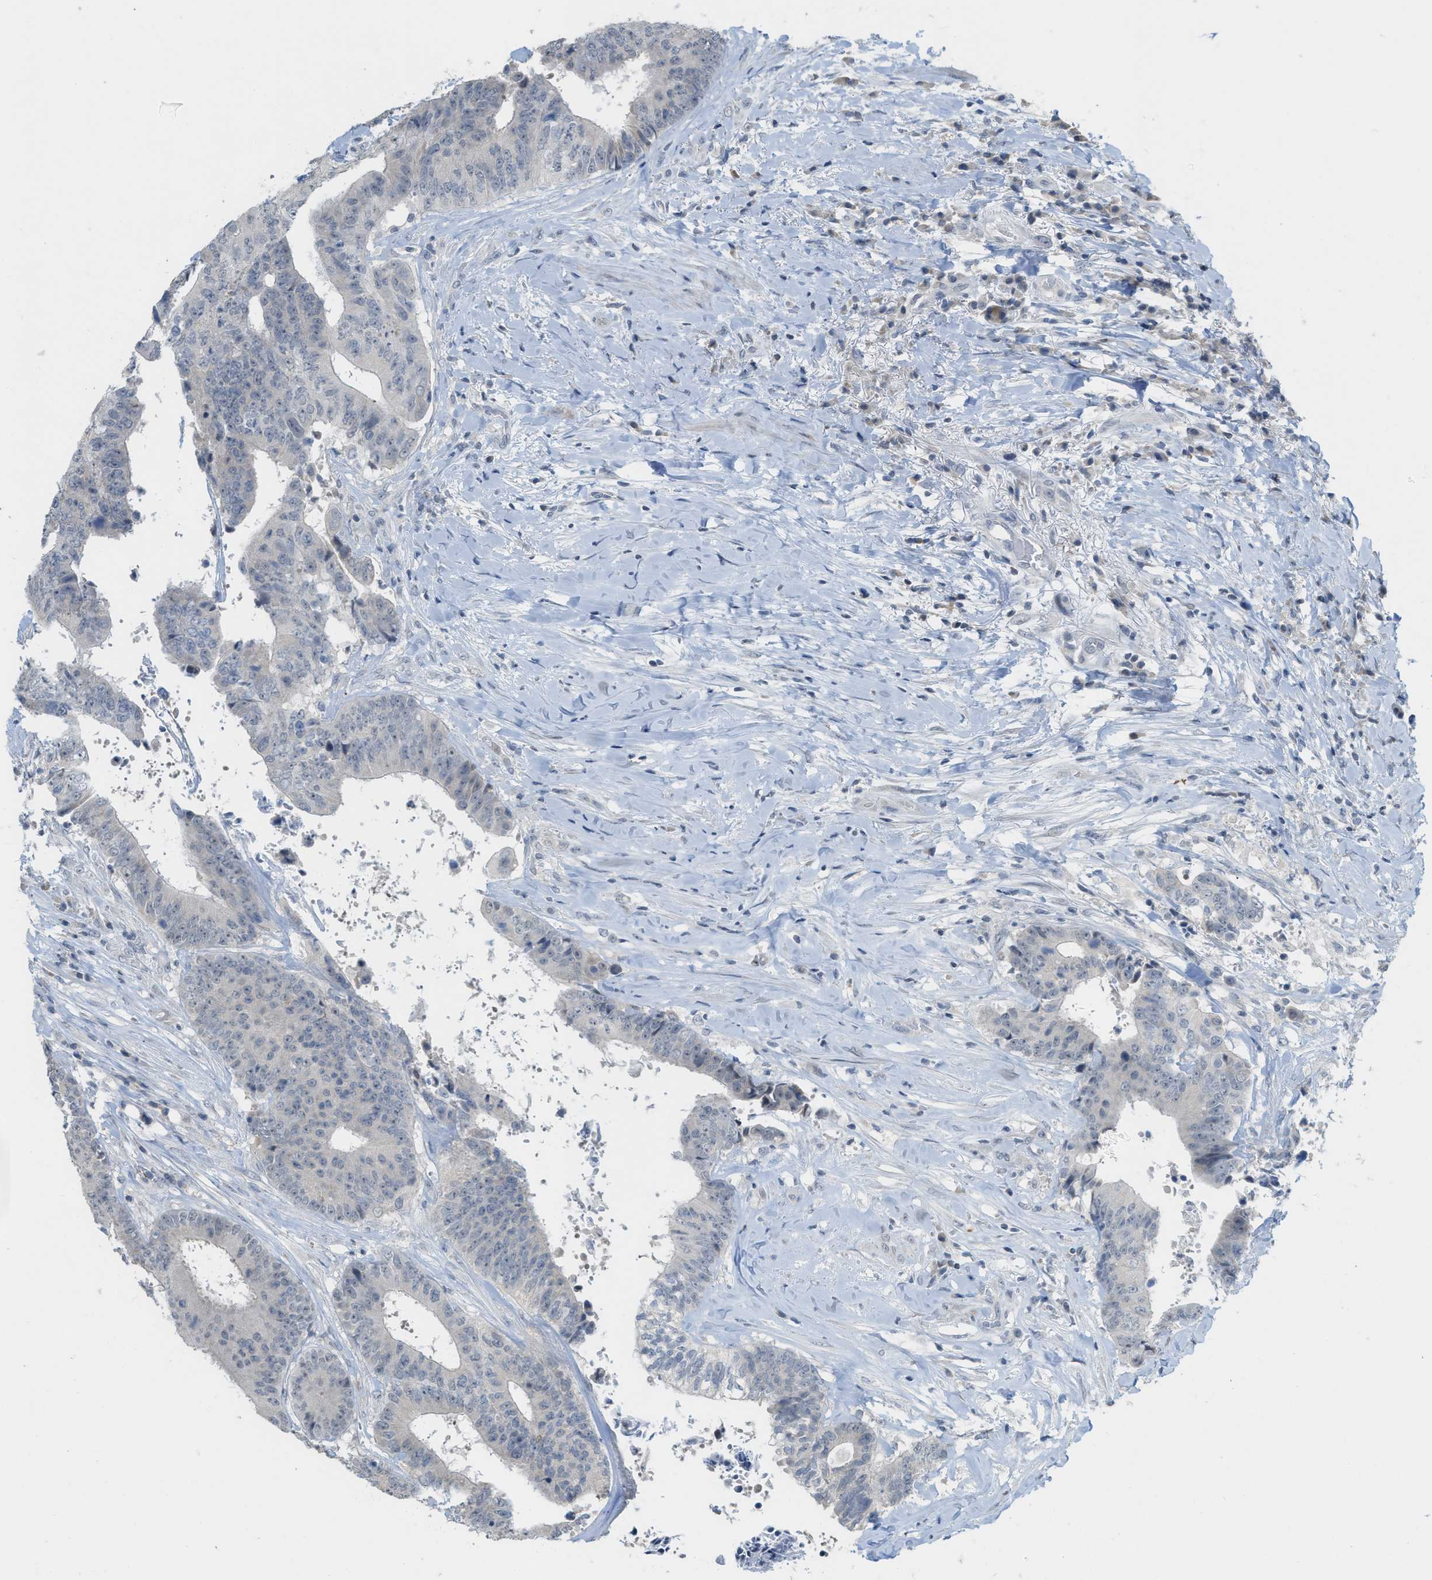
{"staining": {"intensity": "negative", "quantity": "none", "location": "none"}, "tissue": "colorectal cancer", "cell_type": "Tumor cells", "image_type": "cancer", "snomed": [{"axis": "morphology", "description": "Adenocarcinoma, NOS"}, {"axis": "topography", "description": "Rectum"}], "caption": "Tumor cells show no significant protein expression in colorectal adenocarcinoma.", "gene": "TXNDC2", "patient": {"sex": "male", "age": 72}}